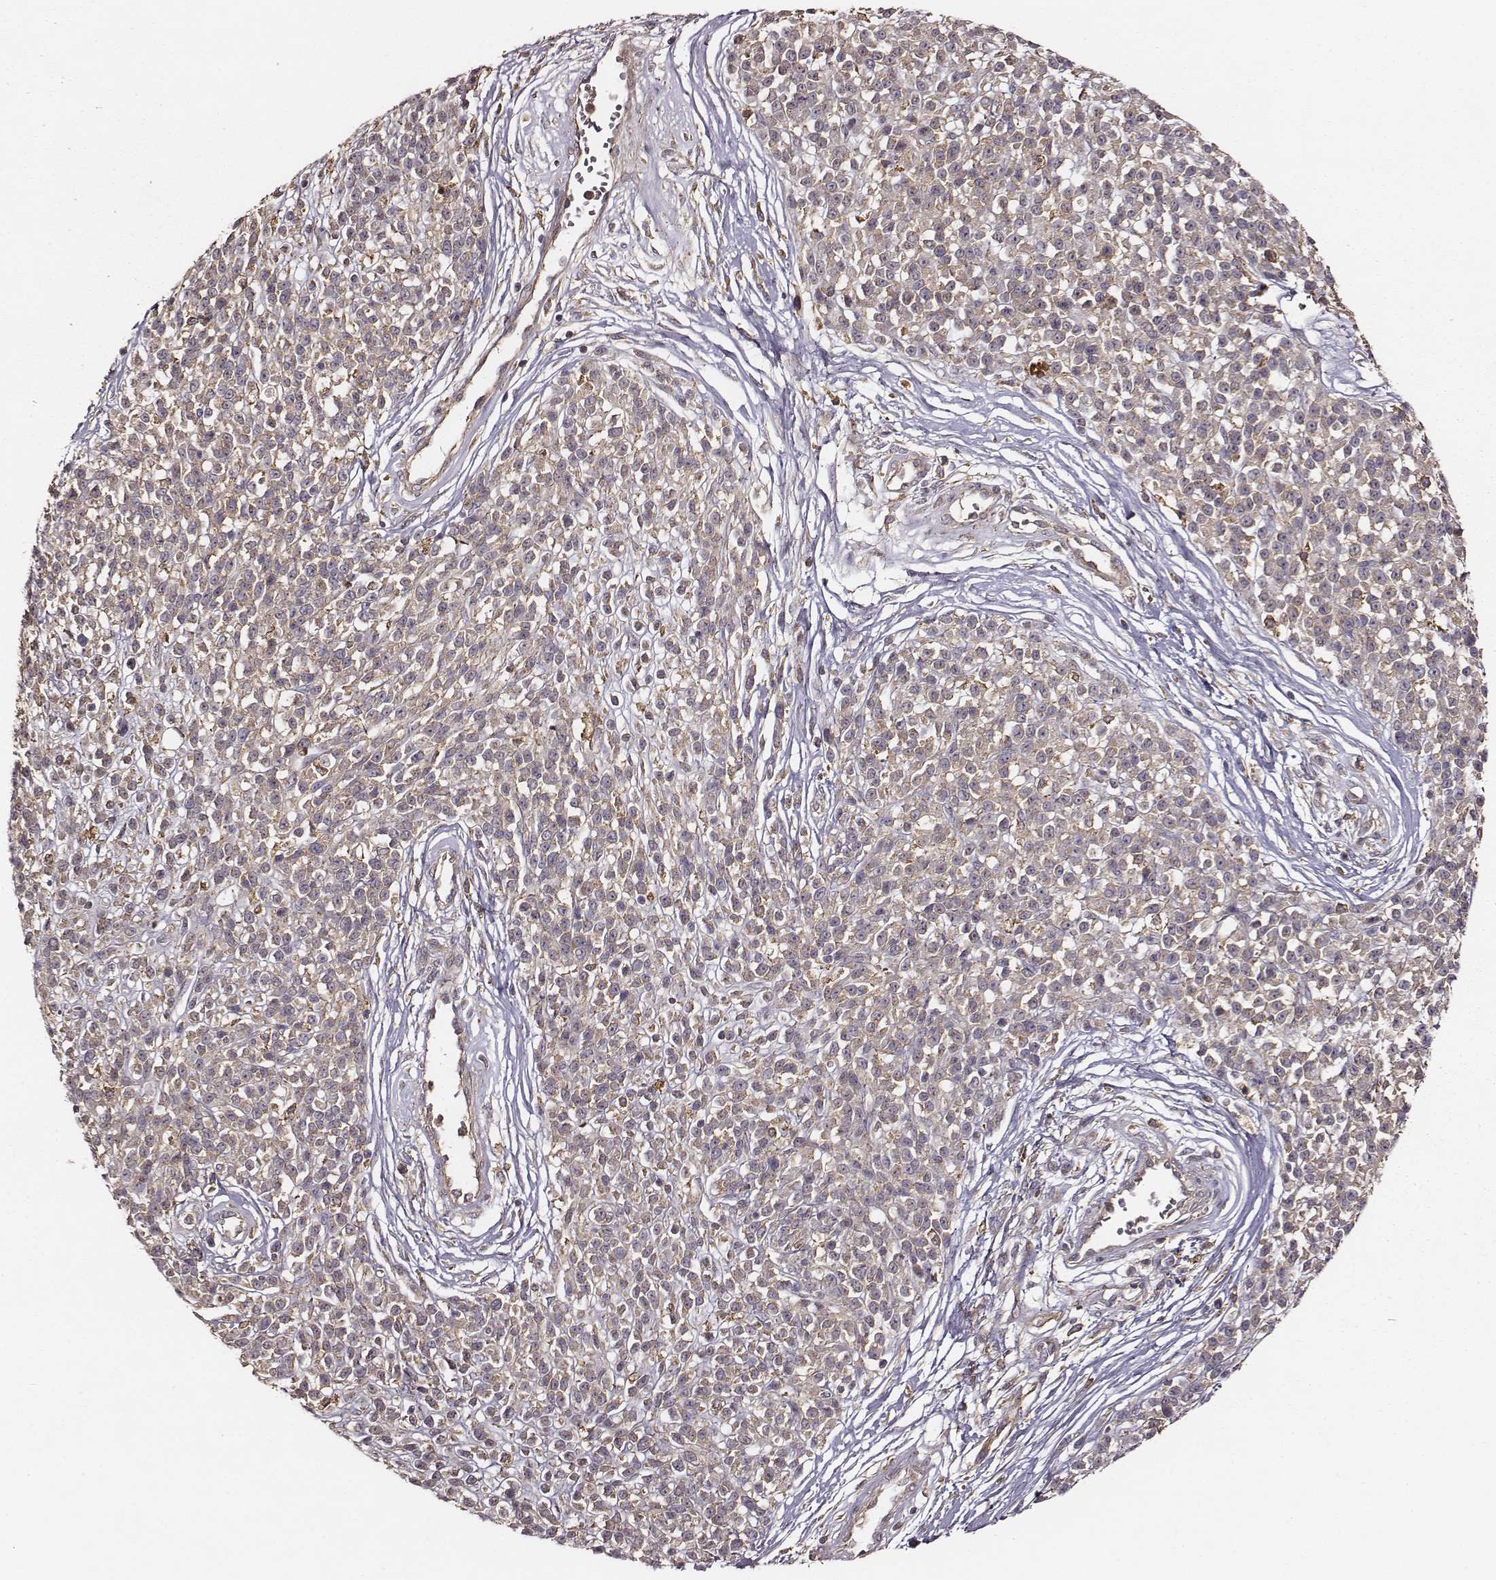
{"staining": {"intensity": "weak", "quantity": "25%-75%", "location": "cytoplasmic/membranous"}, "tissue": "melanoma", "cell_type": "Tumor cells", "image_type": "cancer", "snomed": [{"axis": "morphology", "description": "Malignant melanoma, NOS"}, {"axis": "topography", "description": "Skin"}, {"axis": "topography", "description": "Skin of trunk"}], "caption": "Protein staining of melanoma tissue shows weak cytoplasmic/membranous staining in about 25%-75% of tumor cells.", "gene": "VPS26A", "patient": {"sex": "male", "age": 74}}